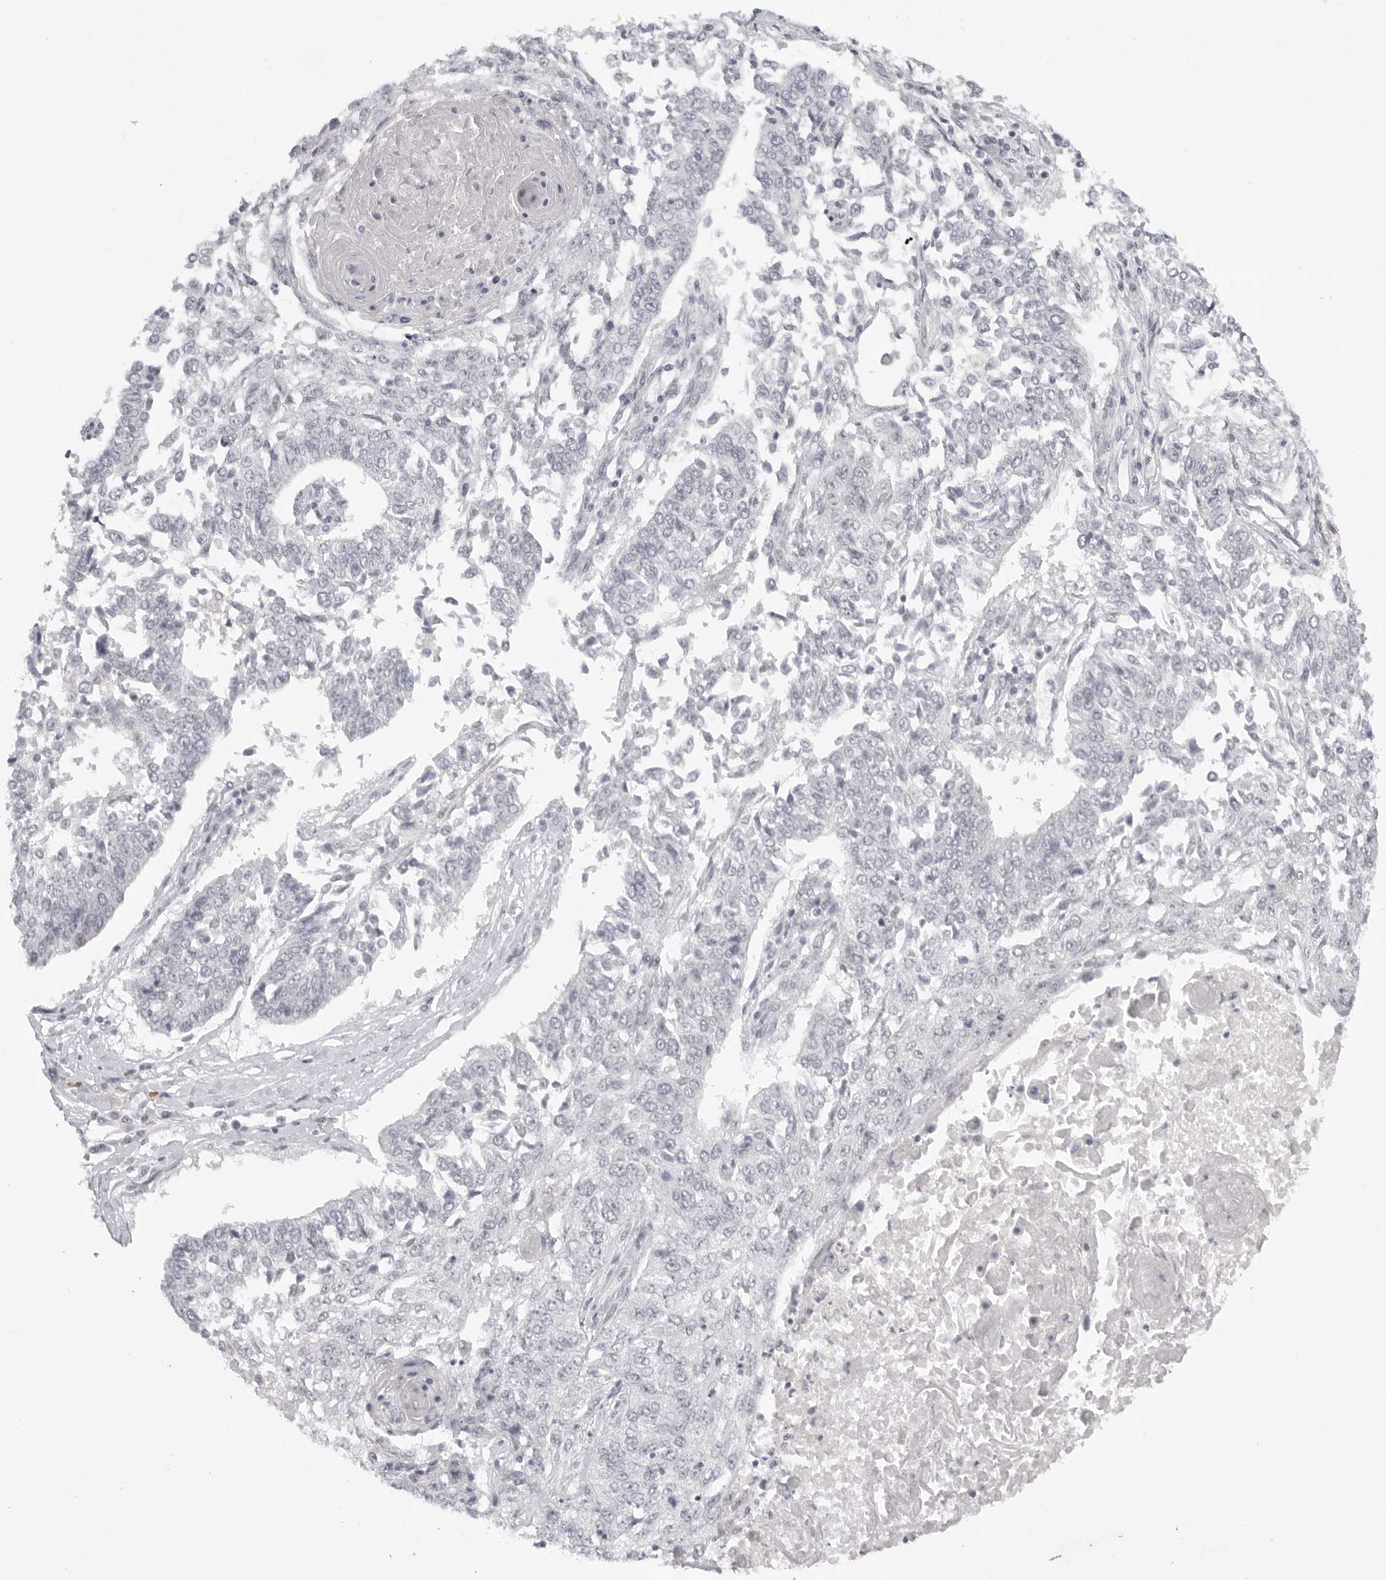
{"staining": {"intensity": "negative", "quantity": "none", "location": "none"}, "tissue": "lung cancer", "cell_type": "Tumor cells", "image_type": "cancer", "snomed": [{"axis": "morphology", "description": "Normal tissue, NOS"}, {"axis": "morphology", "description": "Squamous cell carcinoma, NOS"}, {"axis": "topography", "description": "Cartilage tissue"}, {"axis": "topography", "description": "Bronchus"}, {"axis": "topography", "description": "Lung"}, {"axis": "topography", "description": "Peripheral nerve tissue"}], "caption": "Lung cancer (squamous cell carcinoma) was stained to show a protein in brown. There is no significant positivity in tumor cells.", "gene": "TCTN3", "patient": {"sex": "female", "age": 49}}